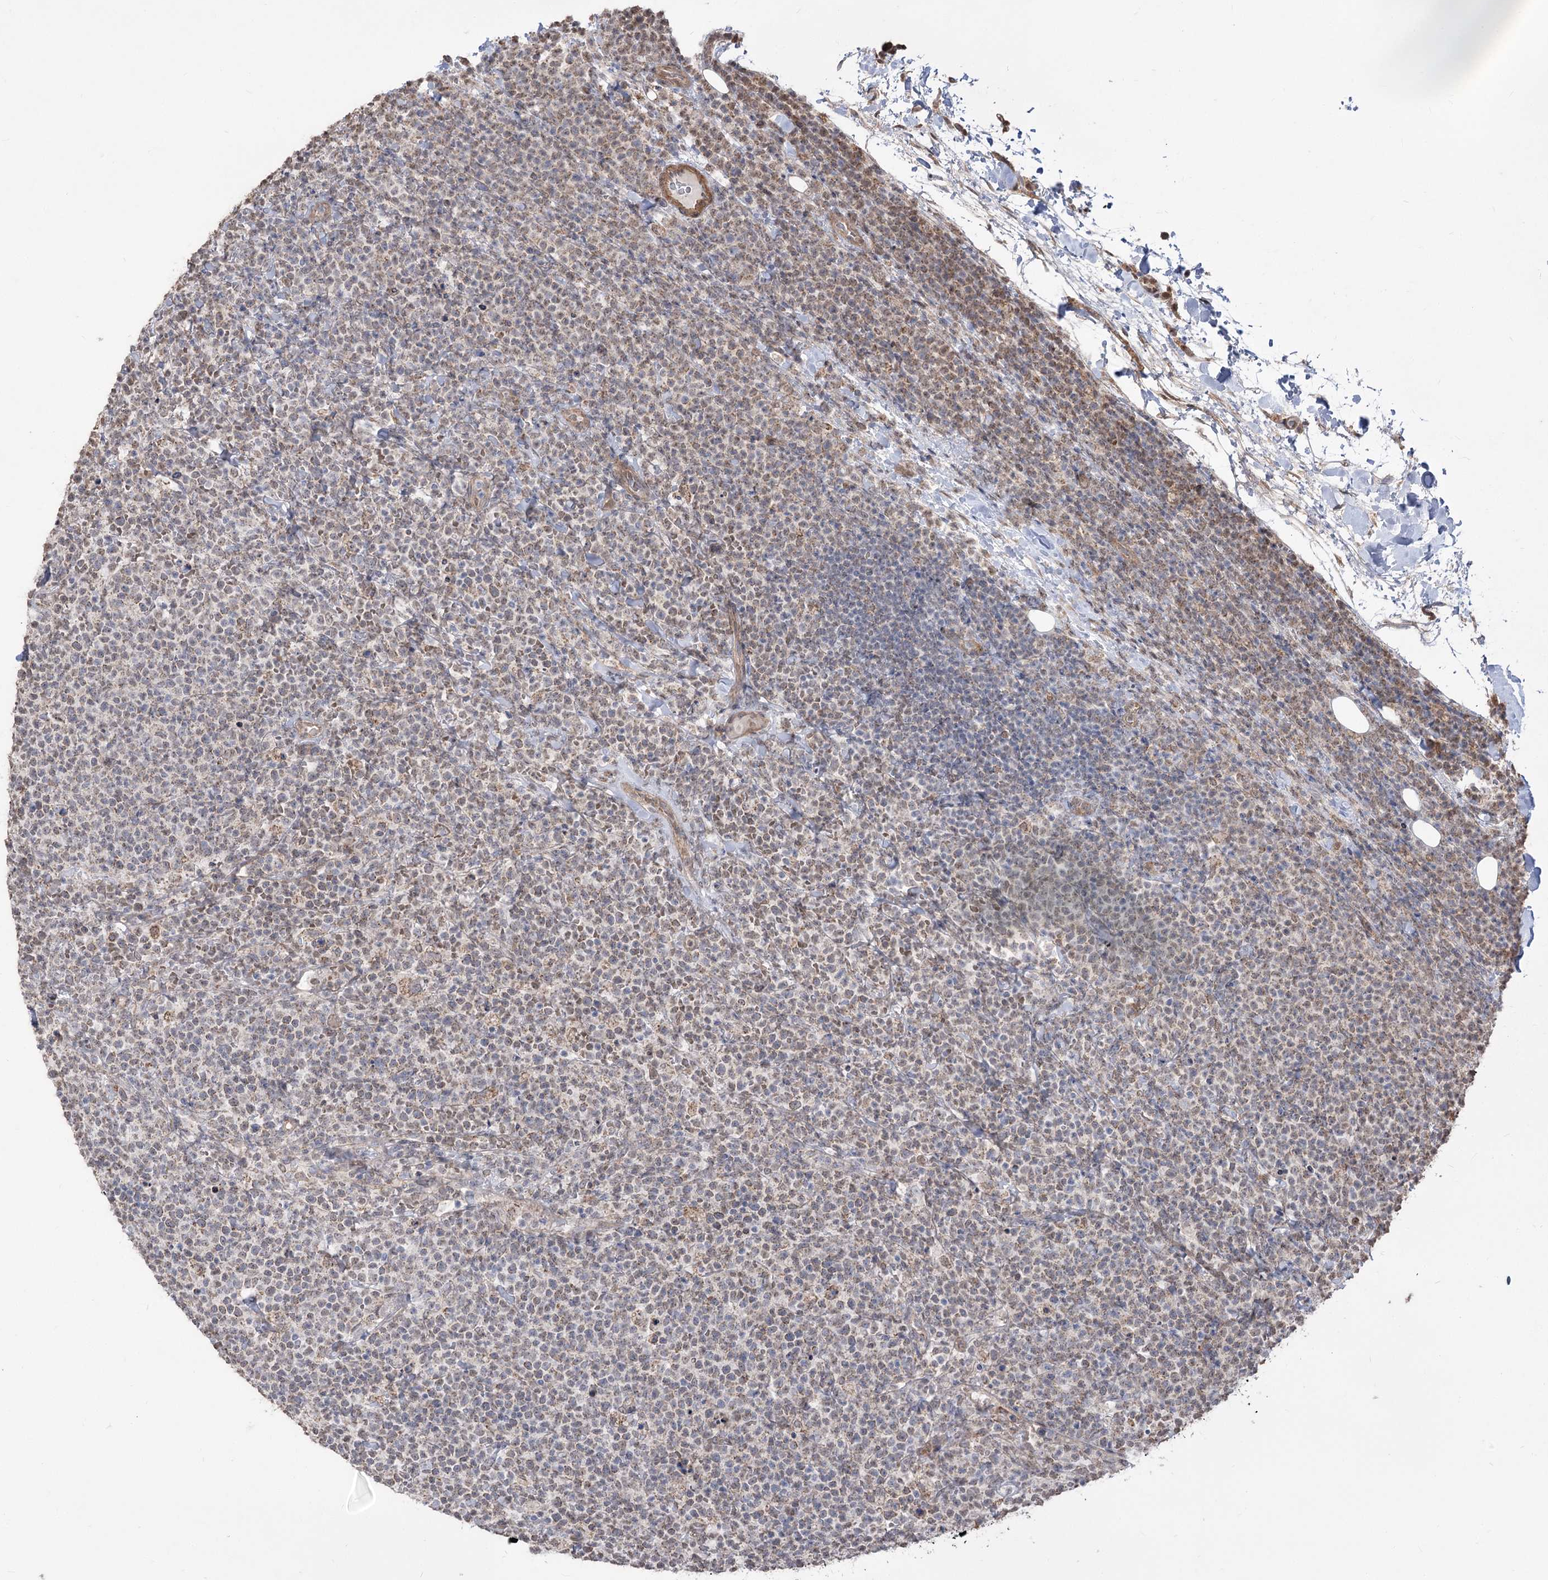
{"staining": {"intensity": "negative", "quantity": "none", "location": "none"}, "tissue": "lymphoma", "cell_type": "Tumor cells", "image_type": "cancer", "snomed": [{"axis": "morphology", "description": "Malignant lymphoma, non-Hodgkin's type, High grade"}, {"axis": "topography", "description": "Lymph node"}], "caption": "Lymphoma was stained to show a protein in brown. There is no significant staining in tumor cells. Nuclei are stained in blue.", "gene": "ZSCAN23", "patient": {"sex": "male", "age": 61}}